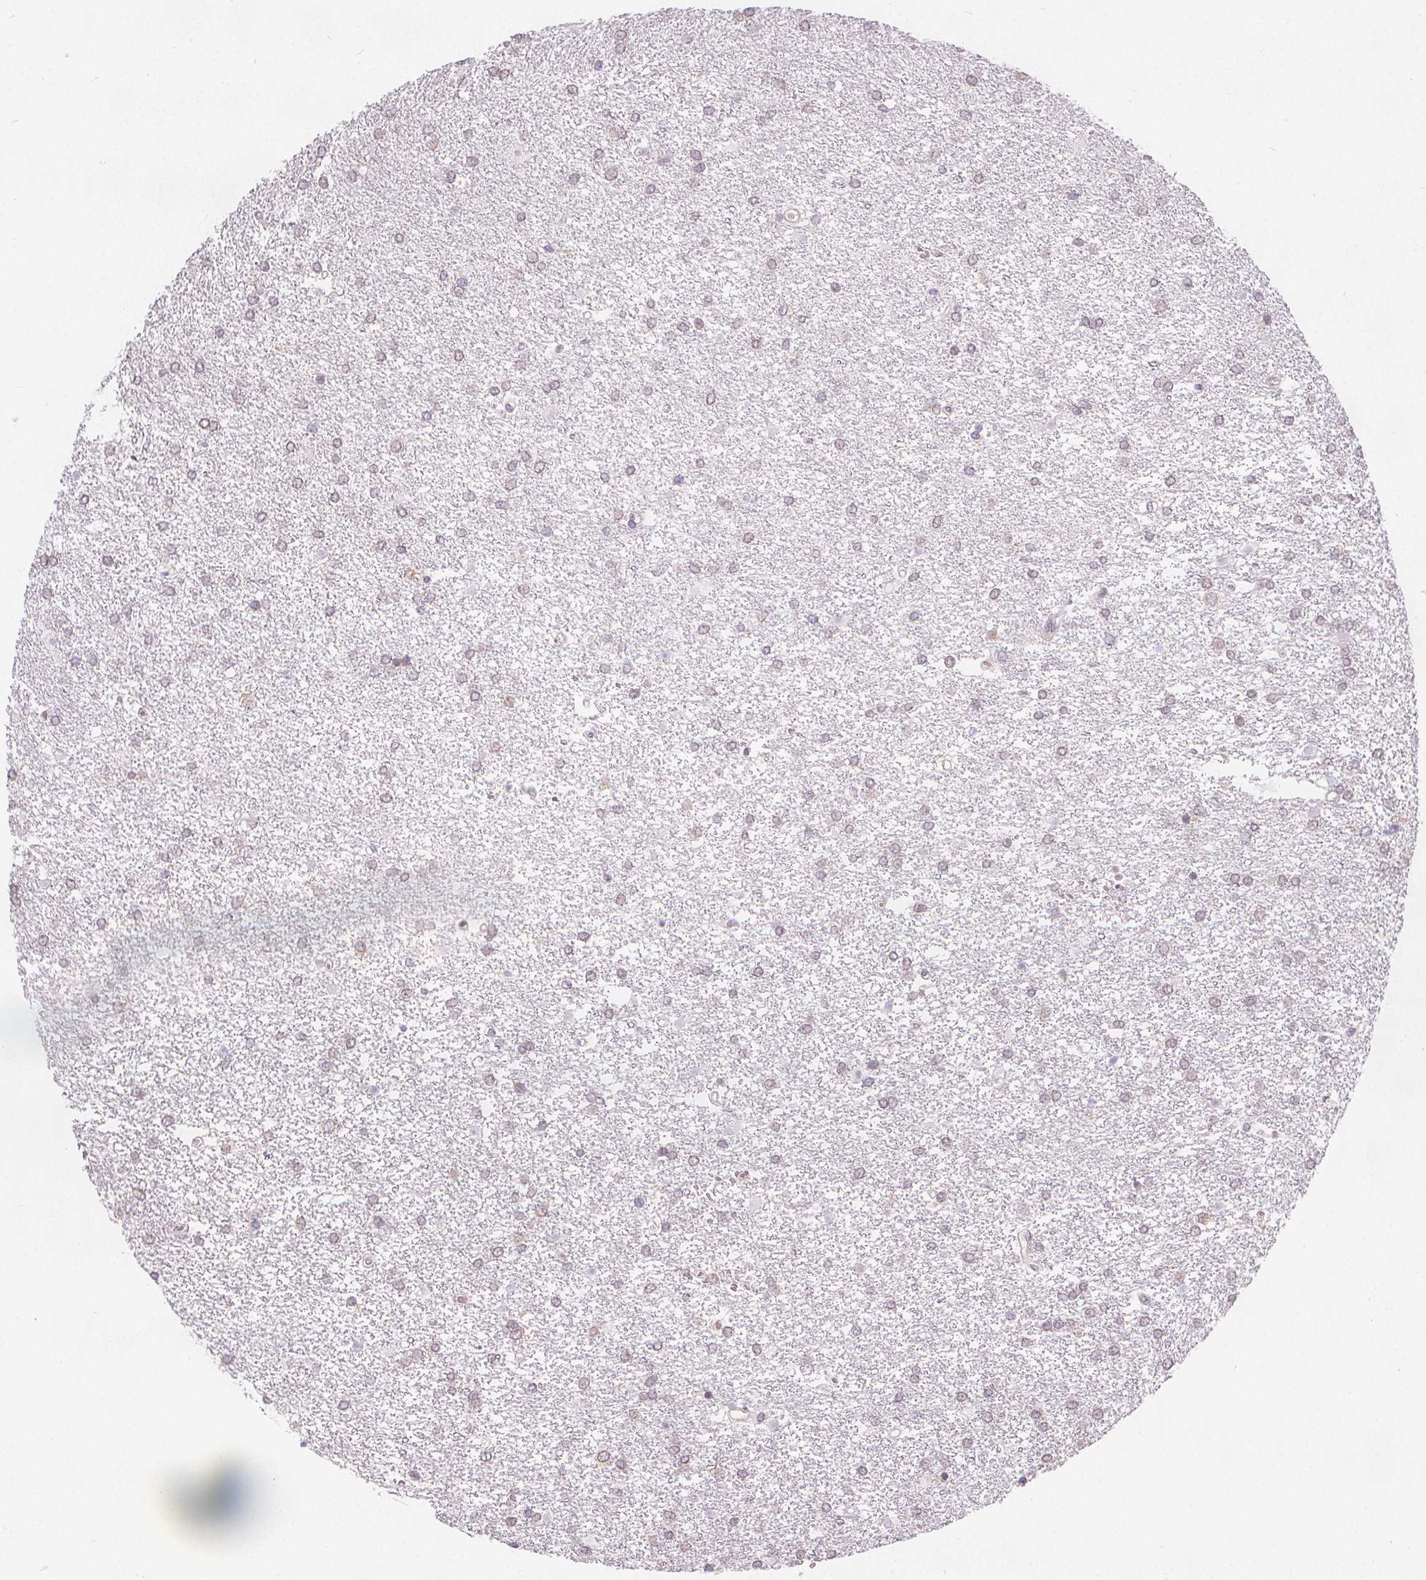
{"staining": {"intensity": "negative", "quantity": "none", "location": "none"}, "tissue": "glioma", "cell_type": "Tumor cells", "image_type": "cancer", "snomed": [{"axis": "morphology", "description": "Glioma, malignant, High grade"}, {"axis": "topography", "description": "Brain"}], "caption": "IHC of malignant glioma (high-grade) shows no positivity in tumor cells.", "gene": "TIPIN", "patient": {"sex": "female", "age": 61}}